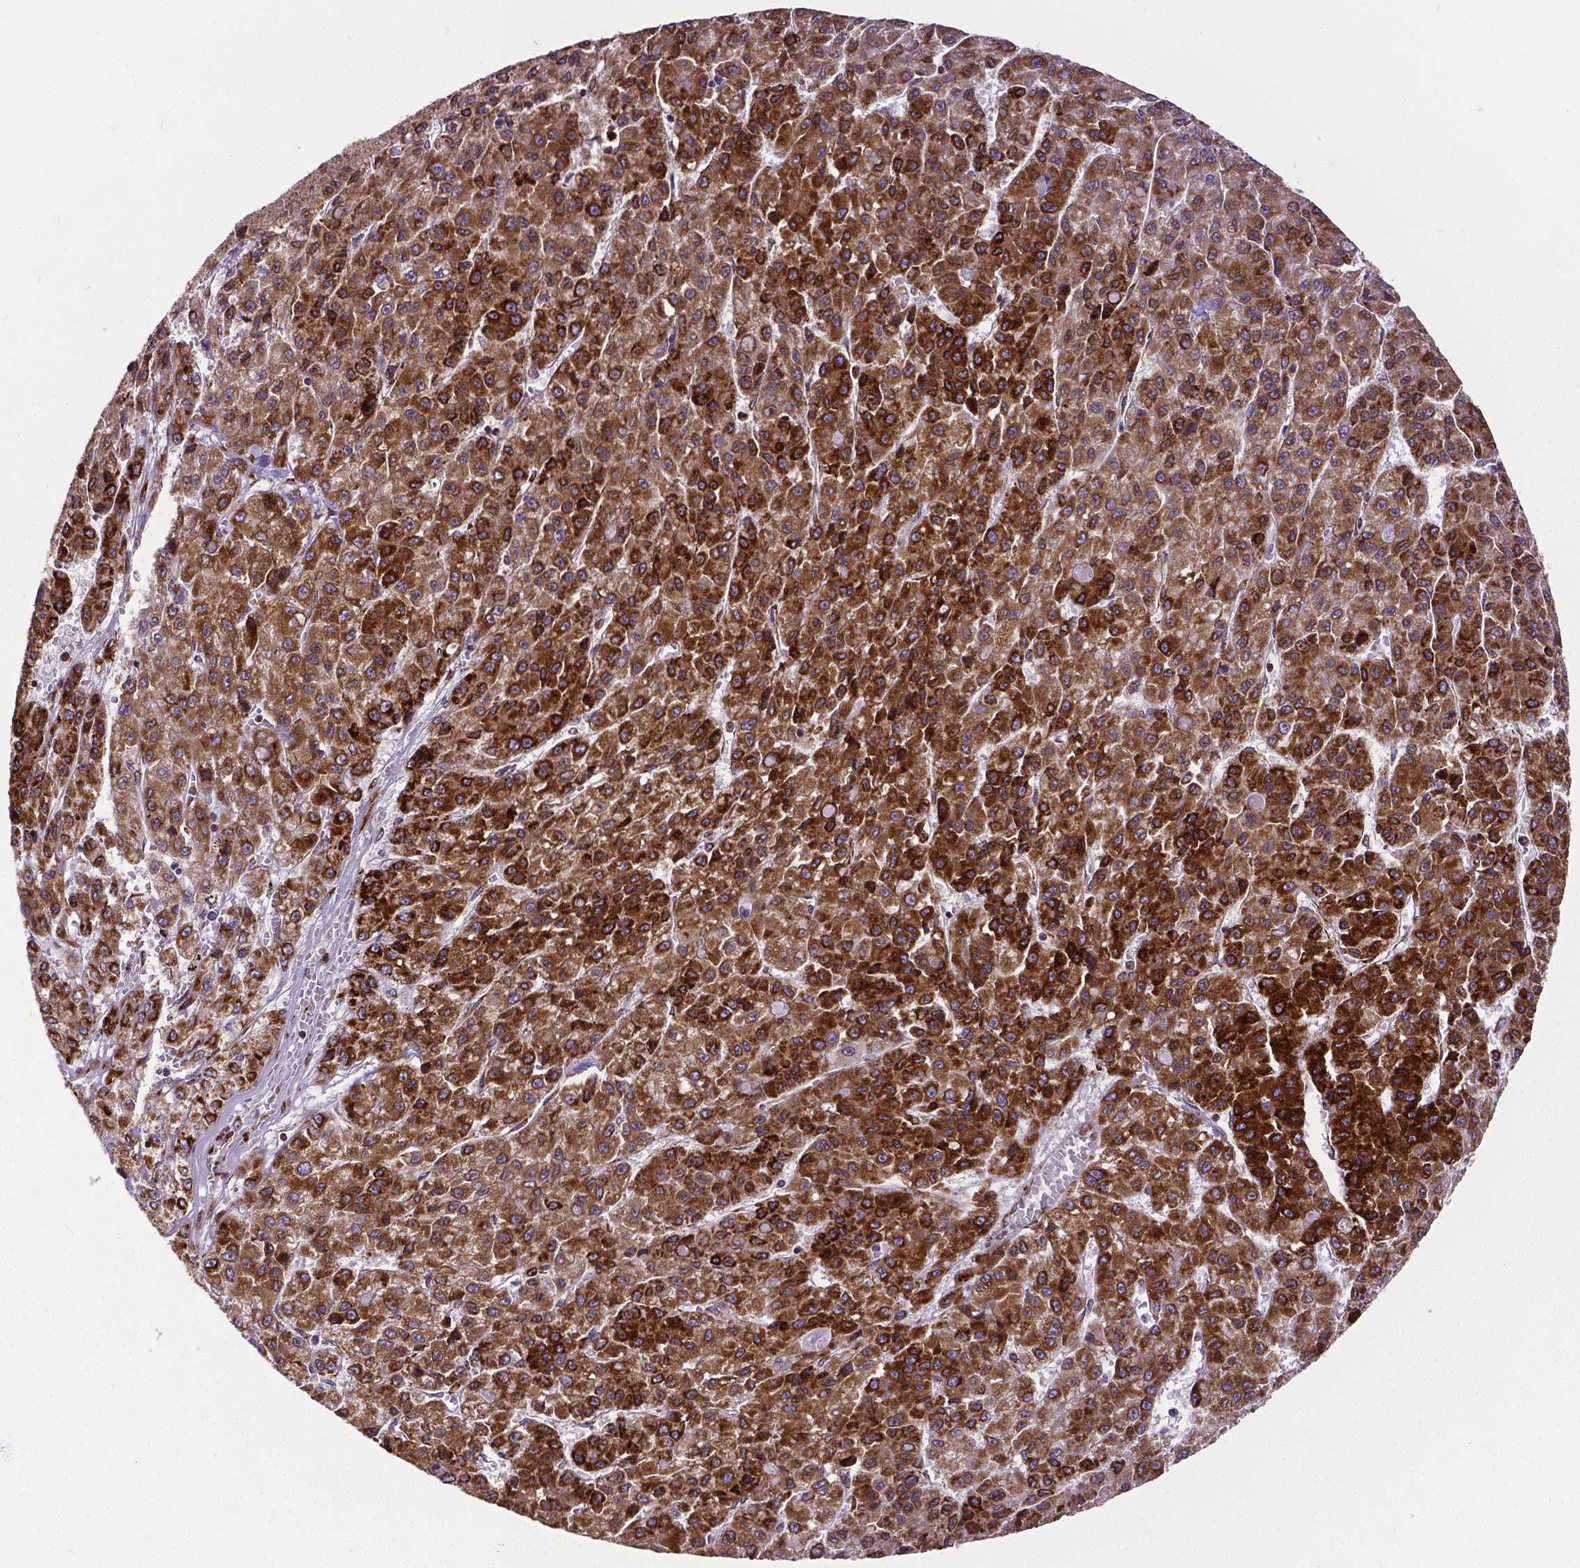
{"staining": {"intensity": "strong", "quantity": ">75%", "location": "cytoplasmic/membranous"}, "tissue": "liver cancer", "cell_type": "Tumor cells", "image_type": "cancer", "snomed": [{"axis": "morphology", "description": "Carcinoma, Hepatocellular, NOS"}, {"axis": "topography", "description": "Liver"}], "caption": "Liver hepatocellular carcinoma stained with DAB (3,3'-diaminobenzidine) immunohistochemistry reveals high levels of strong cytoplasmic/membranous staining in approximately >75% of tumor cells. Immunohistochemistry (ihc) stains the protein of interest in brown and the nuclei are stained blue.", "gene": "MTDH", "patient": {"sex": "male", "age": 70}}